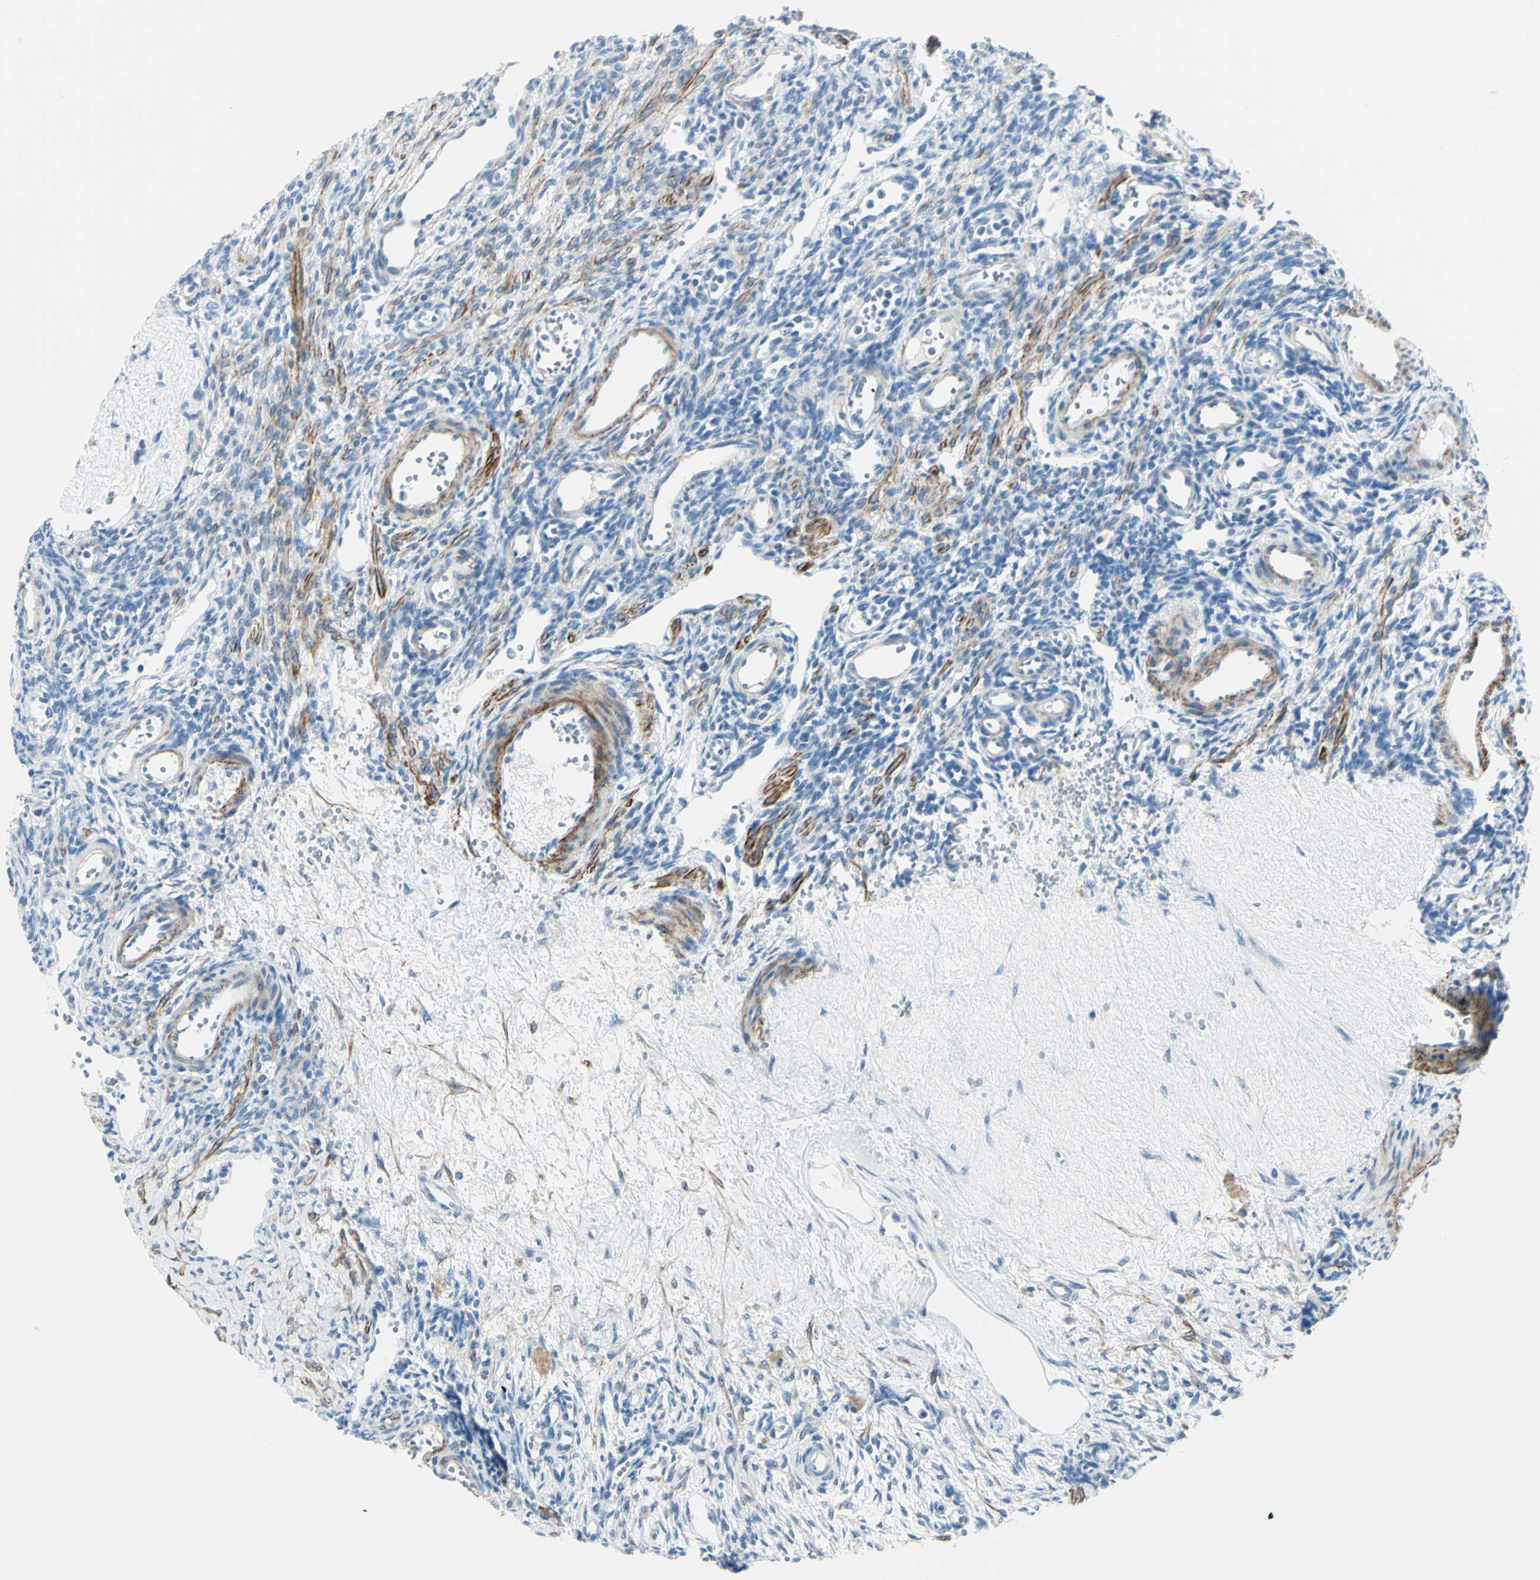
{"staining": {"intensity": "weak", "quantity": "<25%", "location": "cytoplasmic/membranous"}, "tissue": "ovary", "cell_type": "Ovarian stroma cells", "image_type": "normal", "snomed": [{"axis": "morphology", "description": "Normal tissue, NOS"}, {"axis": "topography", "description": "Ovary"}], "caption": "Histopathology image shows no protein expression in ovarian stroma cells of benign ovary. The staining is performed using DAB brown chromogen with nuclei counter-stained in using hematoxylin.", "gene": "CDH15", "patient": {"sex": "female", "age": 33}}